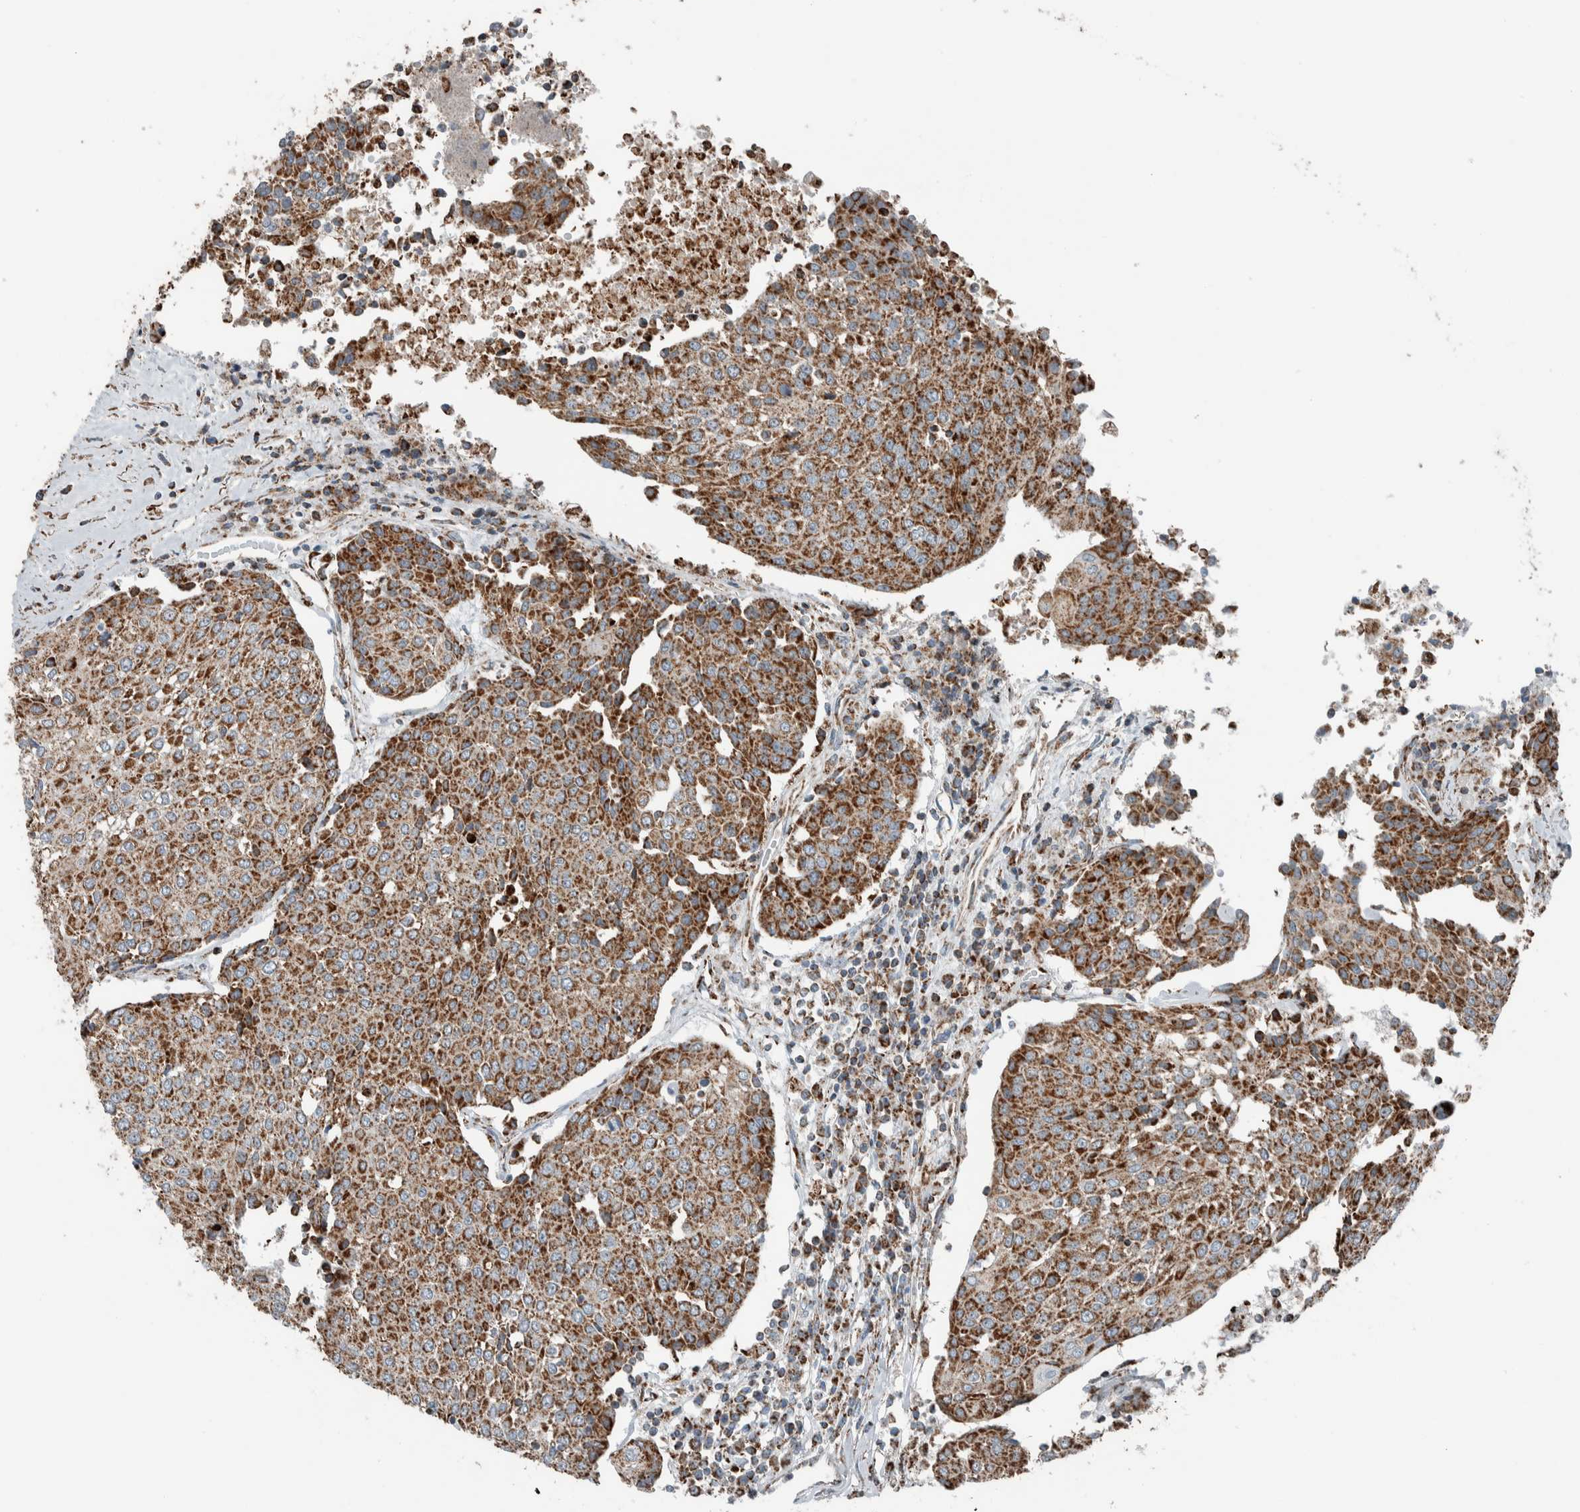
{"staining": {"intensity": "moderate", "quantity": ">75%", "location": "cytoplasmic/membranous"}, "tissue": "urothelial cancer", "cell_type": "Tumor cells", "image_type": "cancer", "snomed": [{"axis": "morphology", "description": "Urothelial carcinoma, High grade"}, {"axis": "topography", "description": "Urinary bladder"}], "caption": "High-grade urothelial carcinoma stained for a protein (brown) exhibits moderate cytoplasmic/membranous positive expression in approximately >75% of tumor cells.", "gene": "CNTROB", "patient": {"sex": "female", "age": 85}}